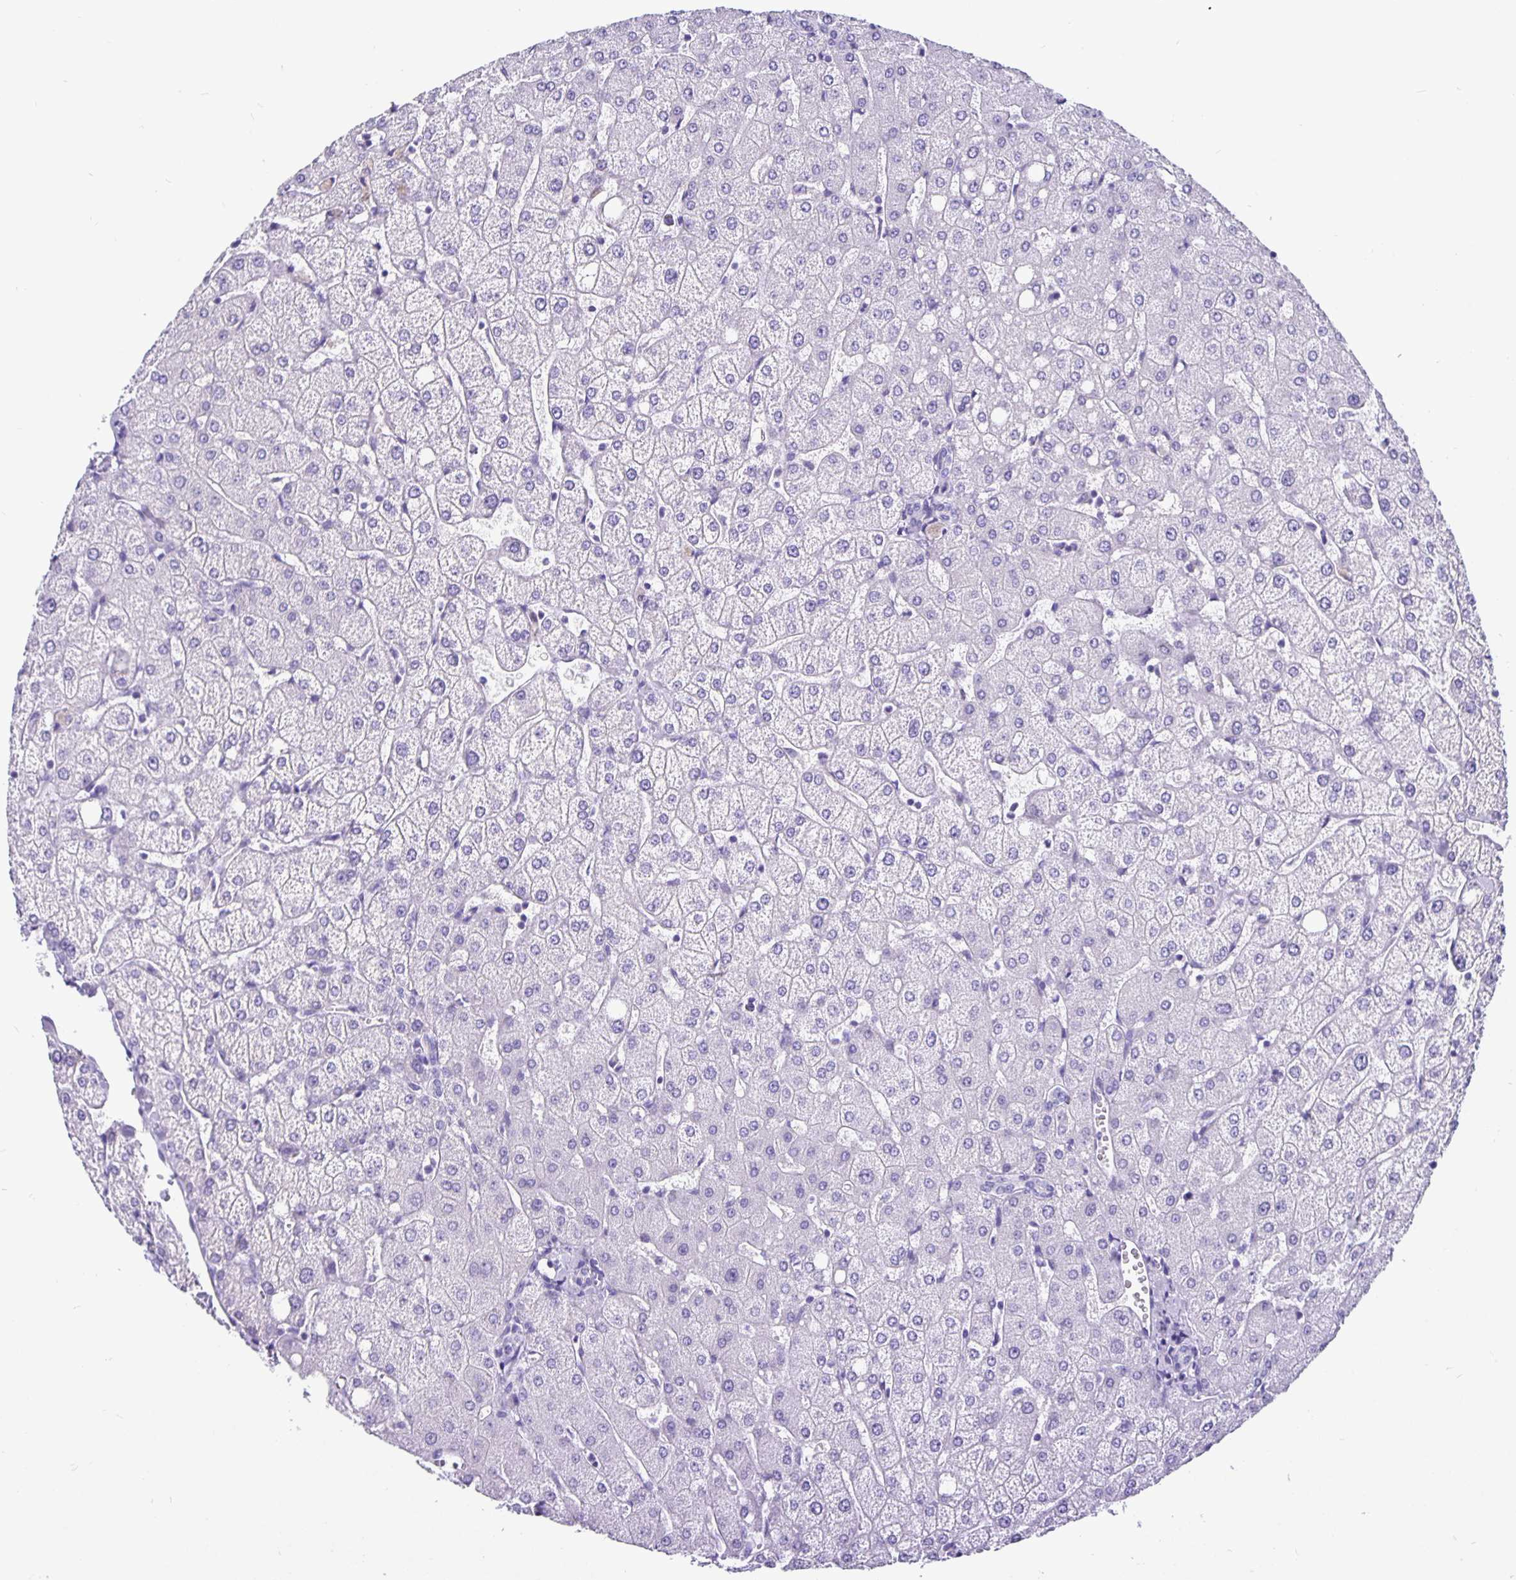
{"staining": {"intensity": "negative", "quantity": "none", "location": "none"}, "tissue": "liver", "cell_type": "Cholangiocytes", "image_type": "normal", "snomed": [{"axis": "morphology", "description": "Normal tissue, NOS"}, {"axis": "topography", "description": "Liver"}], "caption": "This is a image of IHC staining of normal liver, which shows no expression in cholangiocytes. The staining was performed using DAB (3,3'-diaminobenzidine) to visualize the protein expression in brown, while the nuclei were stained in blue with hematoxylin (Magnification: 20x).", "gene": "ODF3B", "patient": {"sex": "female", "age": 54}}